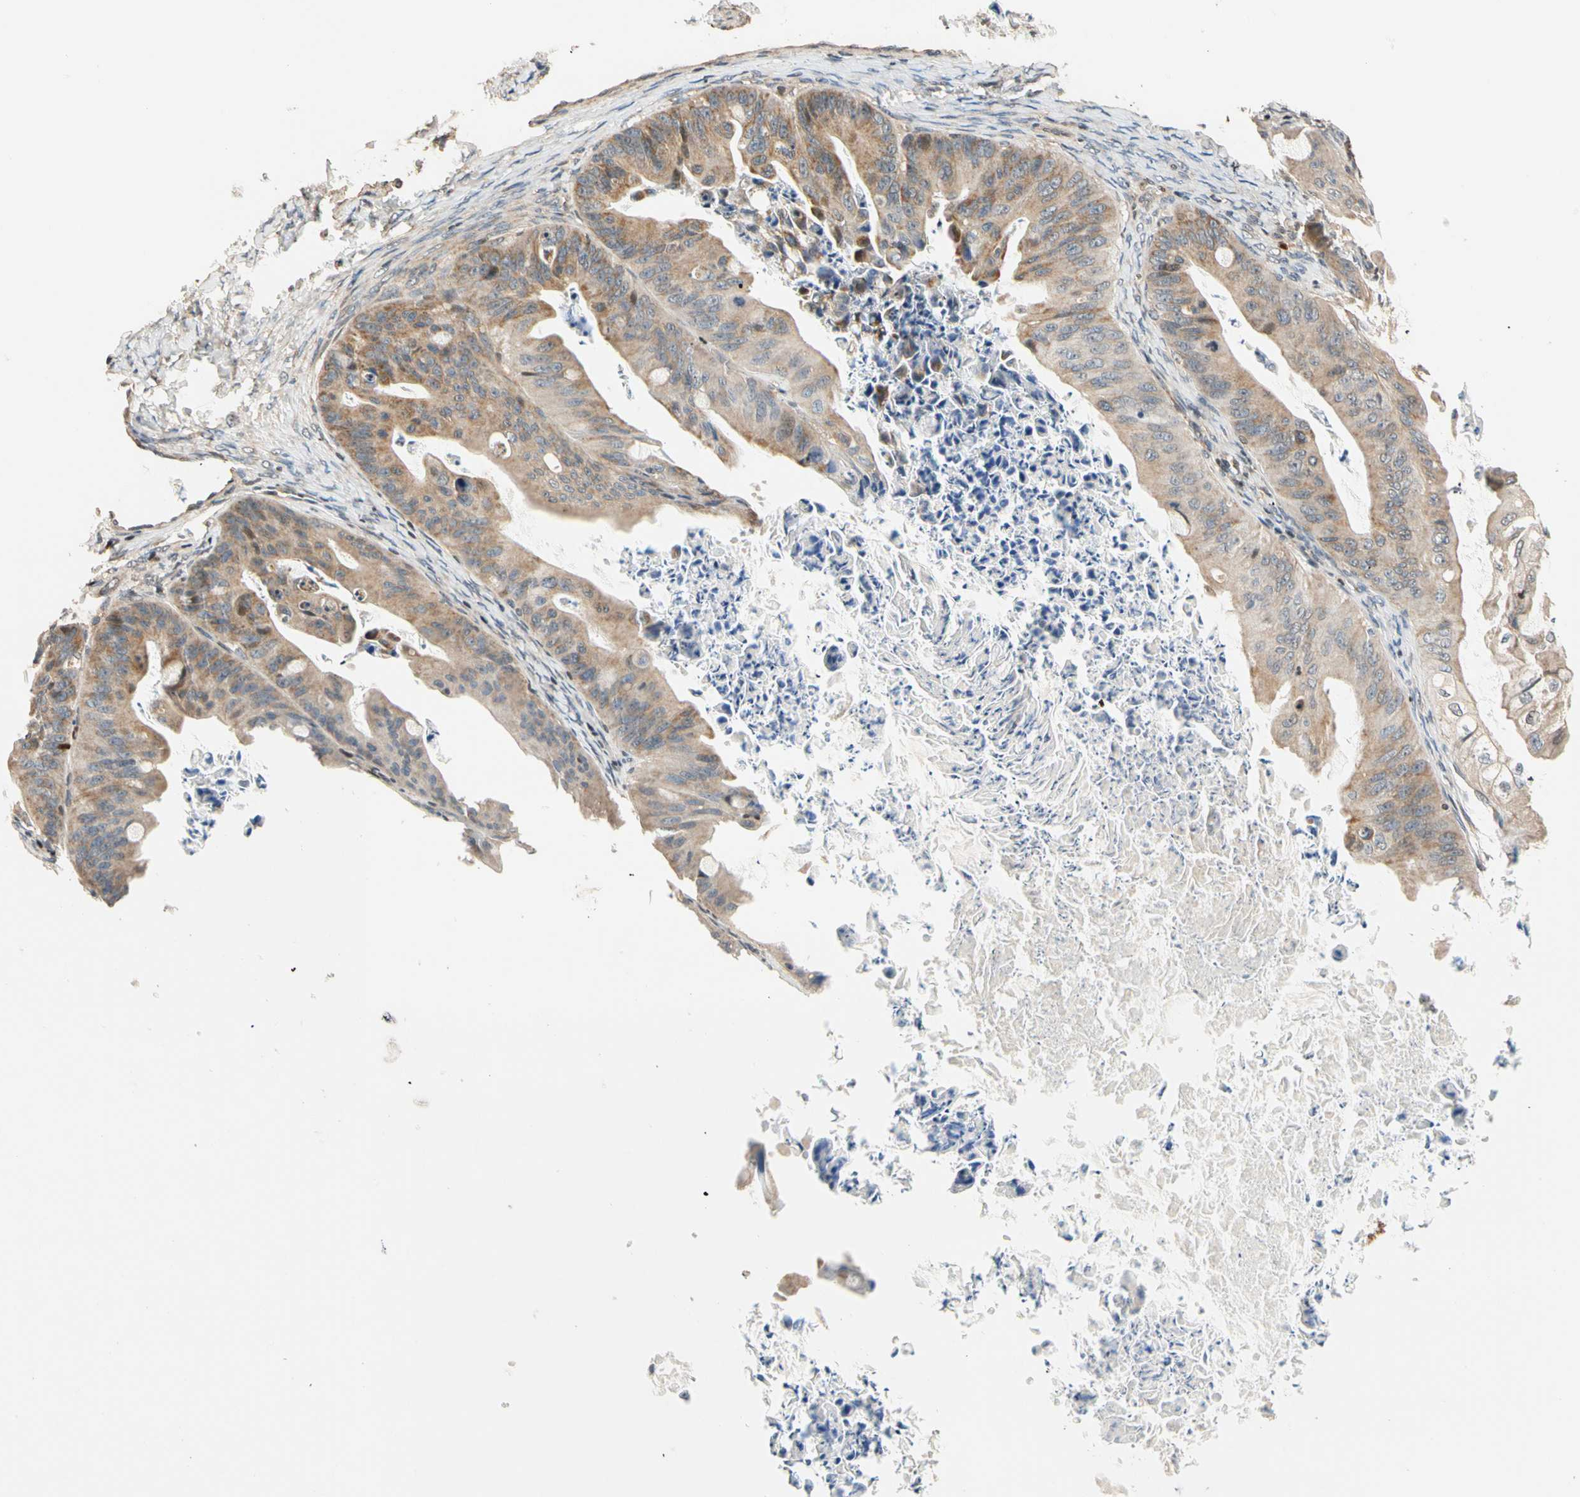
{"staining": {"intensity": "moderate", "quantity": ">75%", "location": "cytoplasmic/membranous"}, "tissue": "ovarian cancer", "cell_type": "Tumor cells", "image_type": "cancer", "snomed": [{"axis": "morphology", "description": "Cystadenocarcinoma, mucinous, NOS"}, {"axis": "topography", "description": "Ovary"}], "caption": "Immunohistochemical staining of human ovarian mucinous cystadenocarcinoma displays medium levels of moderate cytoplasmic/membranous protein positivity in about >75% of tumor cells.", "gene": "HECW1", "patient": {"sex": "female", "age": 37}}